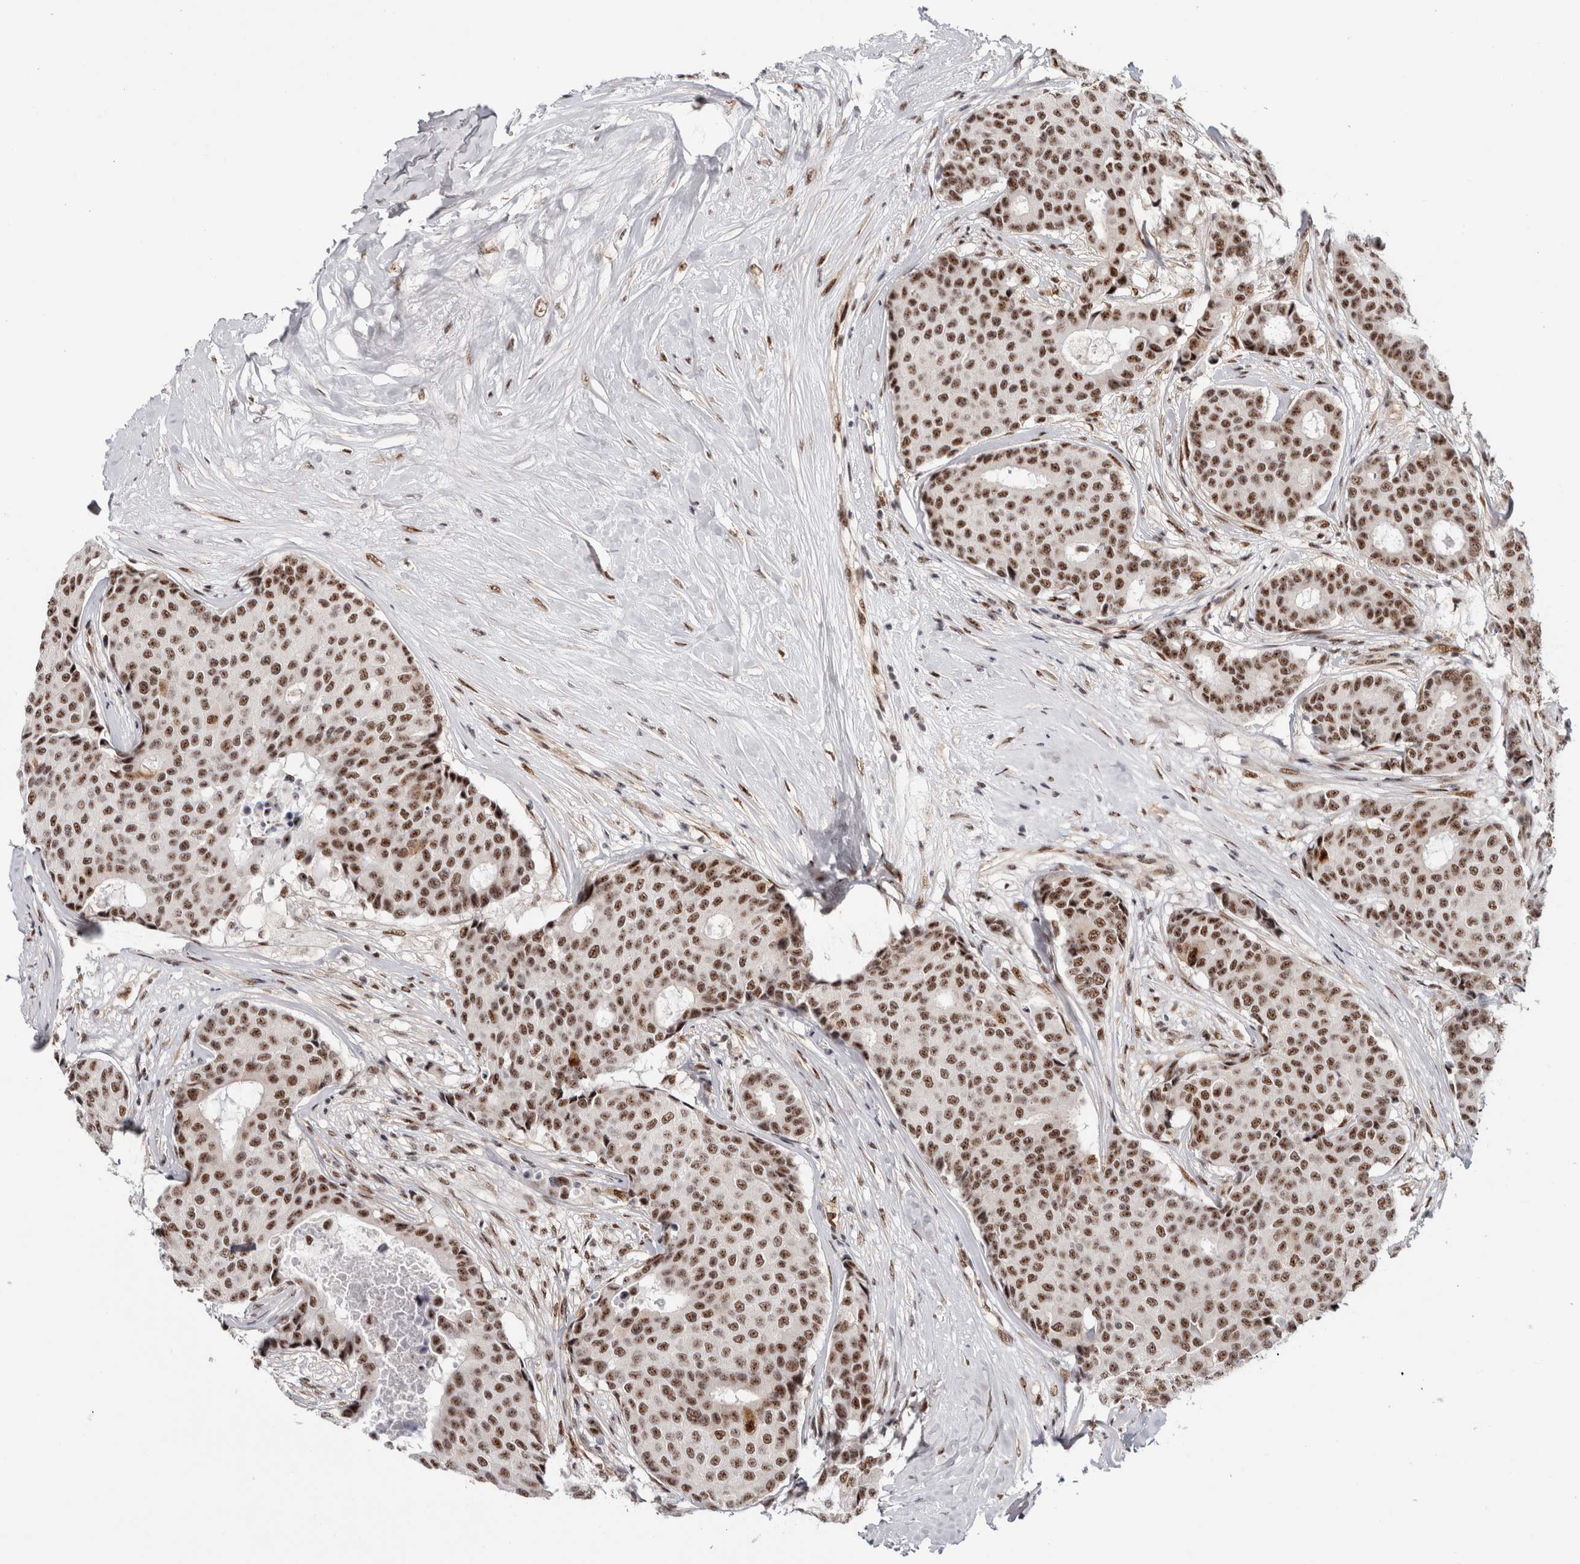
{"staining": {"intensity": "strong", "quantity": ">75%", "location": "nuclear"}, "tissue": "breast cancer", "cell_type": "Tumor cells", "image_type": "cancer", "snomed": [{"axis": "morphology", "description": "Duct carcinoma"}, {"axis": "topography", "description": "Breast"}], "caption": "The micrograph demonstrates staining of breast cancer (invasive ductal carcinoma), revealing strong nuclear protein expression (brown color) within tumor cells.", "gene": "MKNK1", "patient": {"sex": "female", "age": 75}}